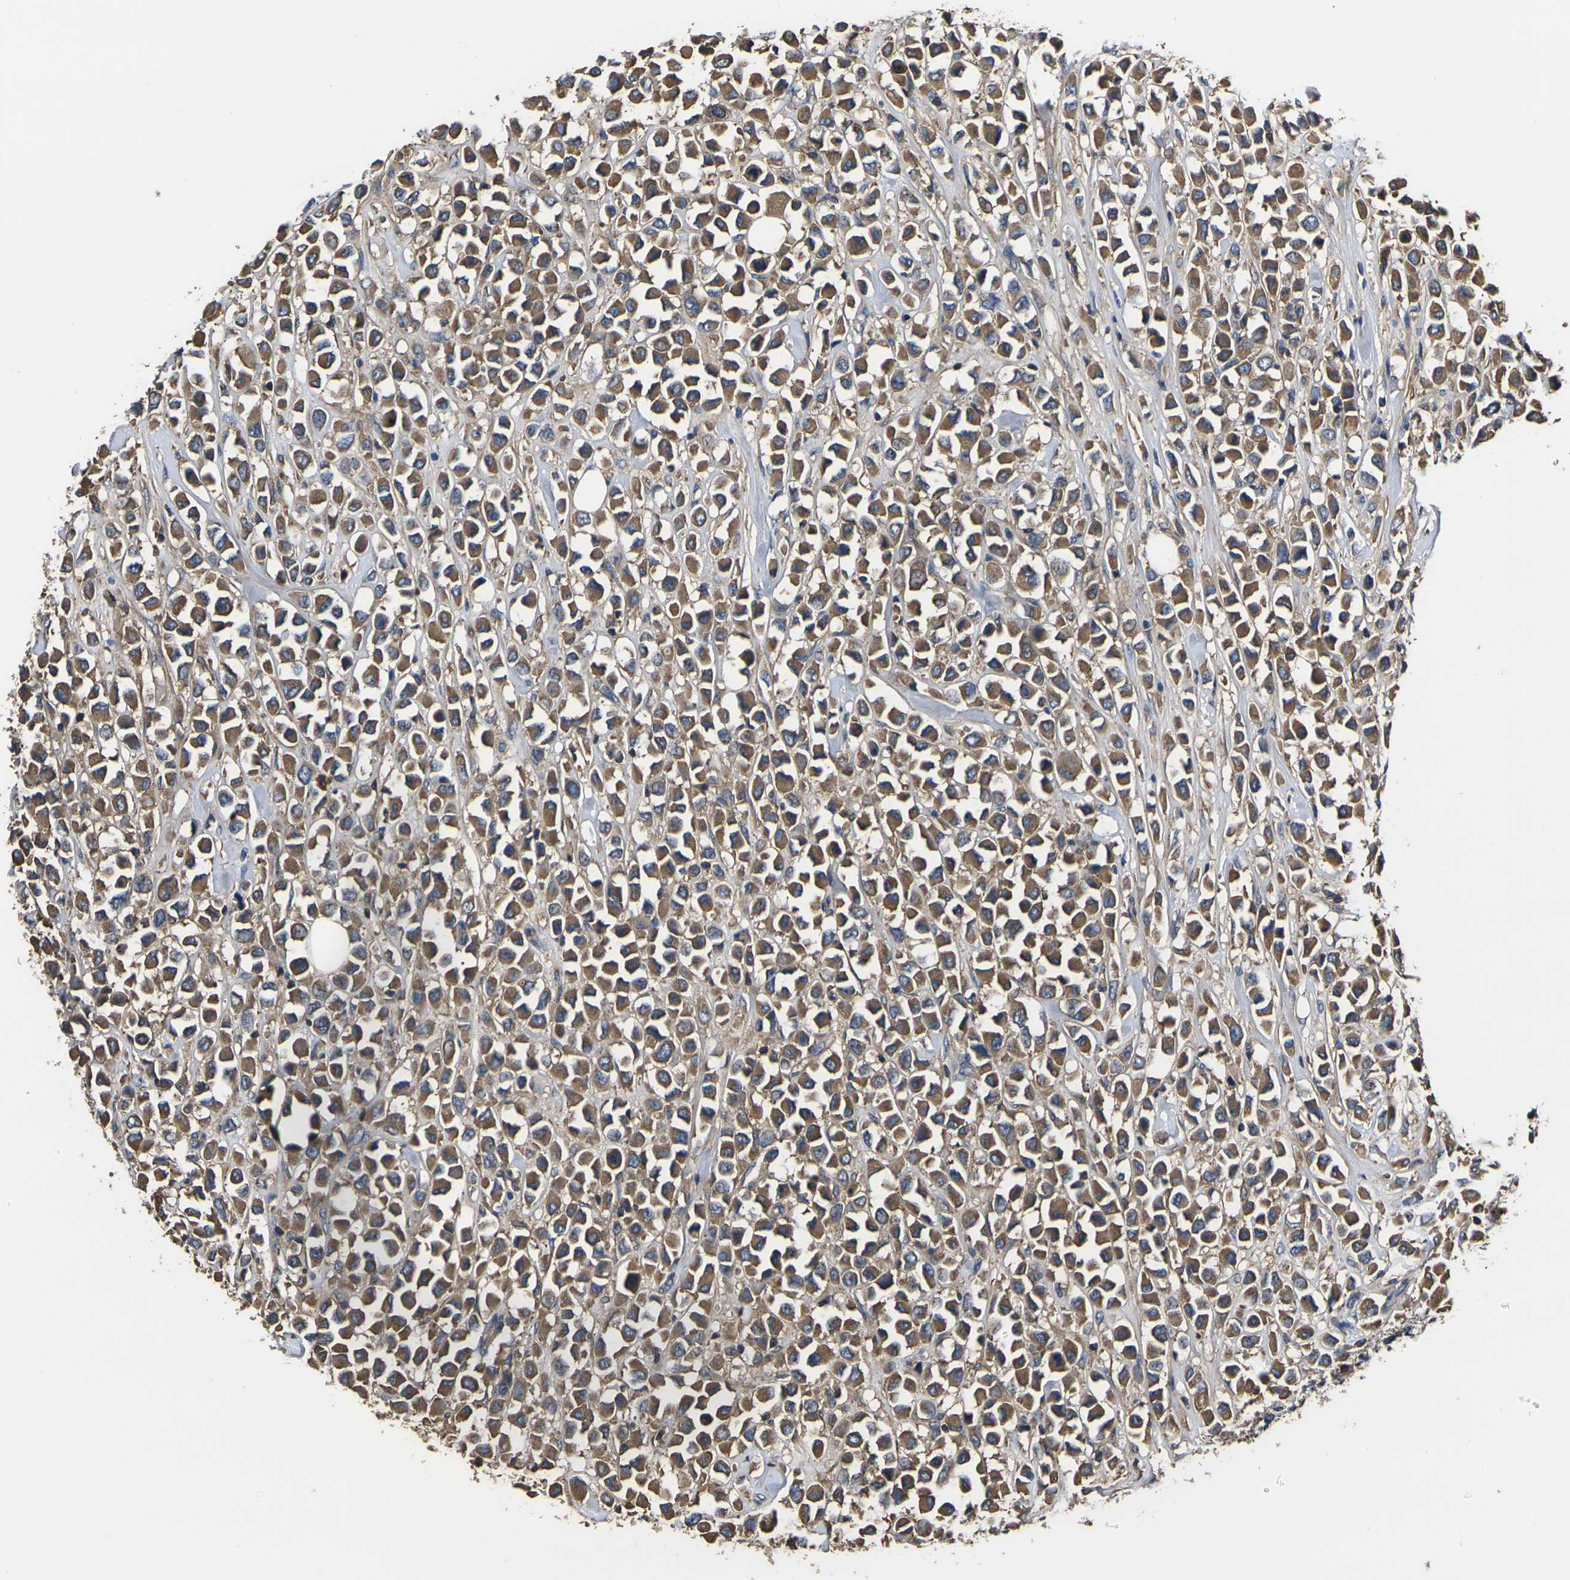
{"staining": {"intensity": "moderate", "quantity": ">75%", "location": "cytoplasmic/membranous"}, "tissue": "breast cancer", "cell_type": "Tumor cells", "image_type": "cancer", "snomed": [{"axis": "morphology", "description": "Duct carcinoma"}, {"axis": "topography", "description": "Breast"}], "caption": "Human breast cancer stained with a protein marker shows moderate staining in tumor cells.", "gene": "HSPG2", "patient": {"sex": "female", "age": 61}}